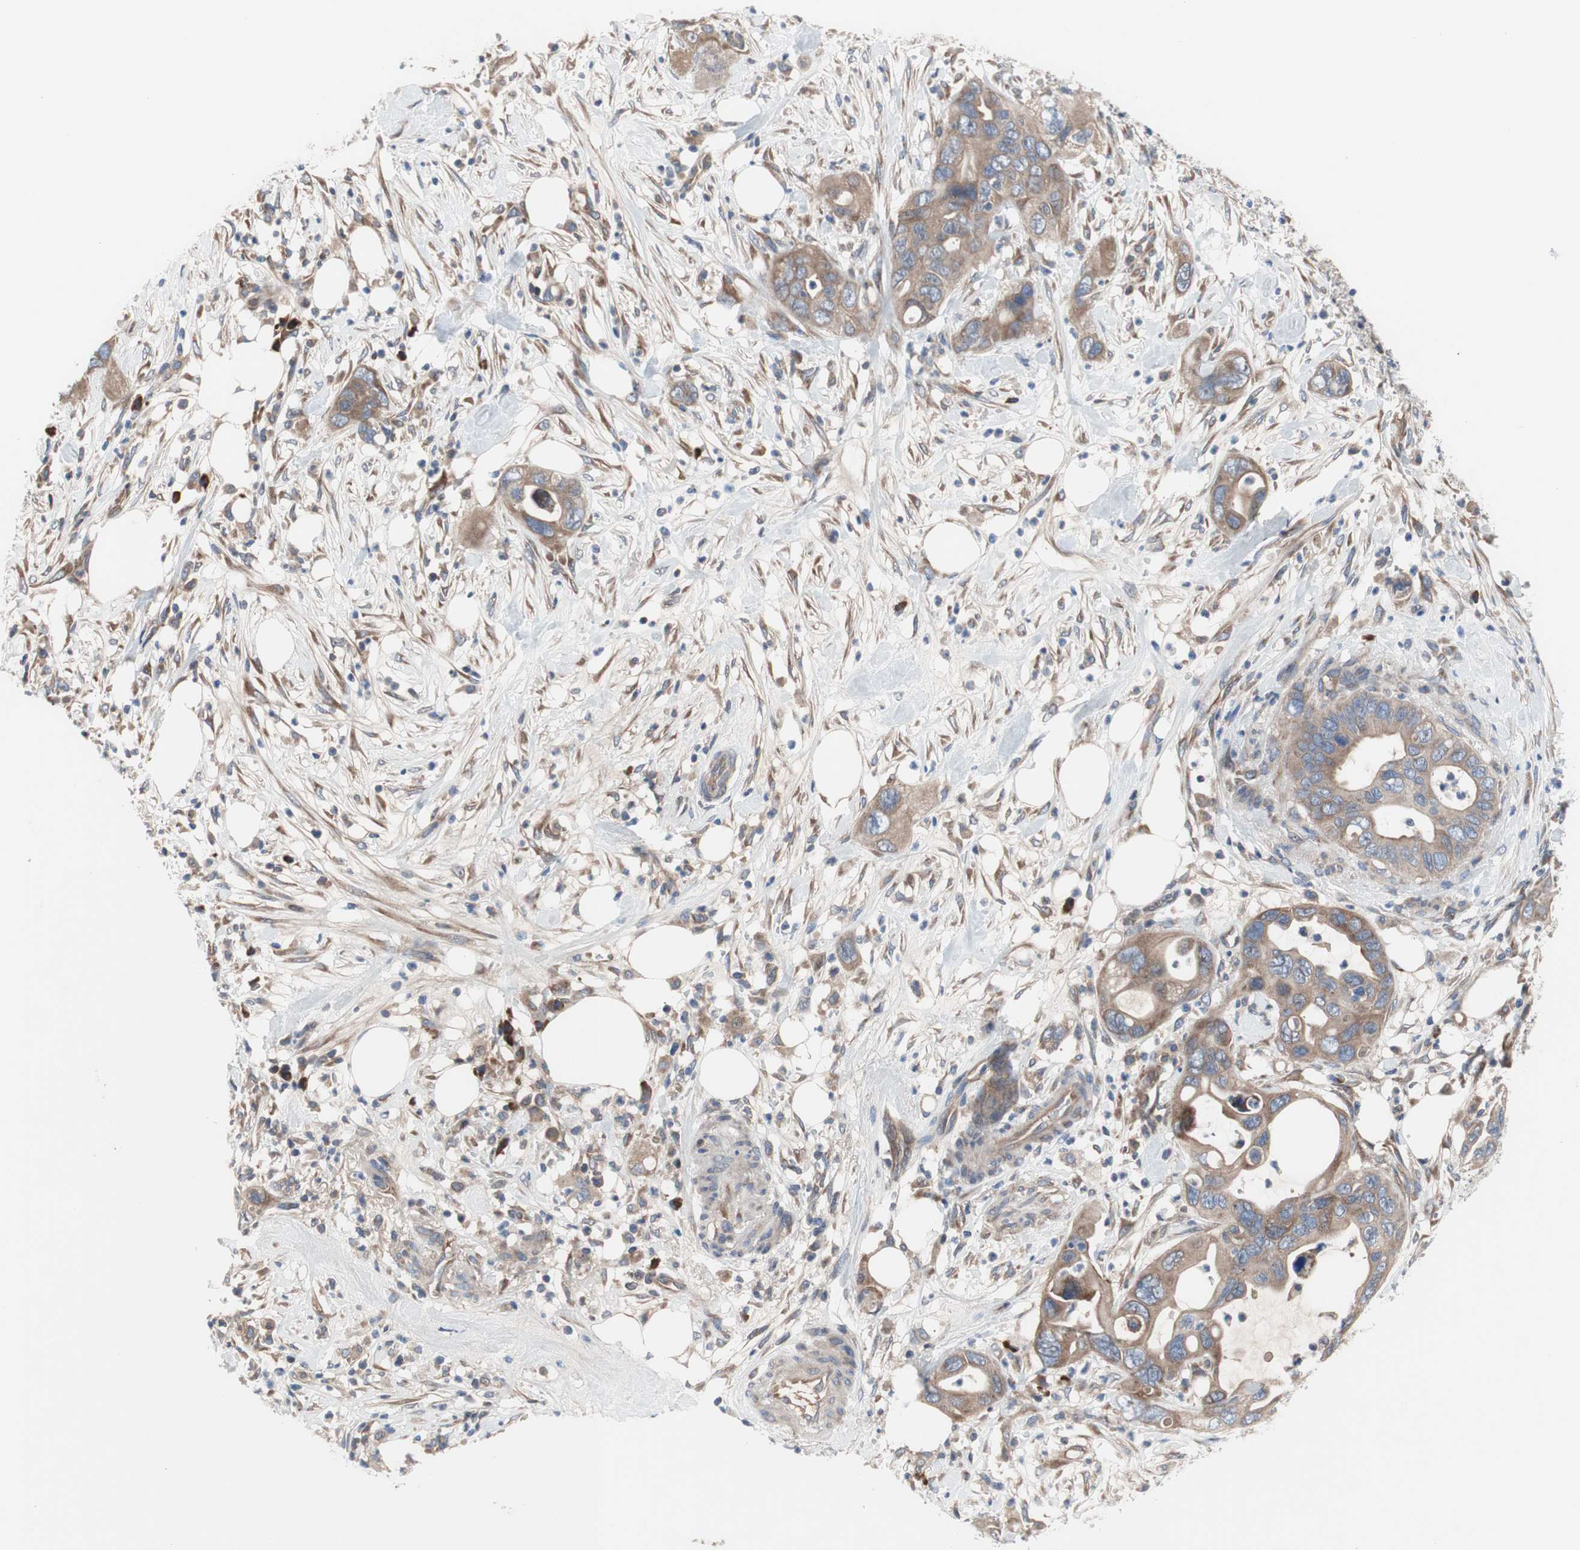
{"staining": {"intensity": "moderate", "quantity": ">75%", "location": "cytoplasmic/membranous"}, "tissue": "pancreatic cancer", "cell_type": "Tumor cells", "image_type": "cancer", "snomed": [{"axis": "morphology", "description": "Adenocarcinoma, NOS"}, {"axis": "topography", "description": "Pancreas"}], "caption": "Immunohistochemistry (IHC) staining of pancreatic cancer (adenocarcinoma), which shows medium levels of moderate cytoplasmic/membranous expression in approximately >75% of tumor cells indicating moderate cytoplasmic/membranous protein staining. The staining was performed using DAB (brown) for protein detection and nuclei were counterstained in hematoxylin (blue).", "gene": "KANSL1", "patient": {"sex": "female", "age": 71}}